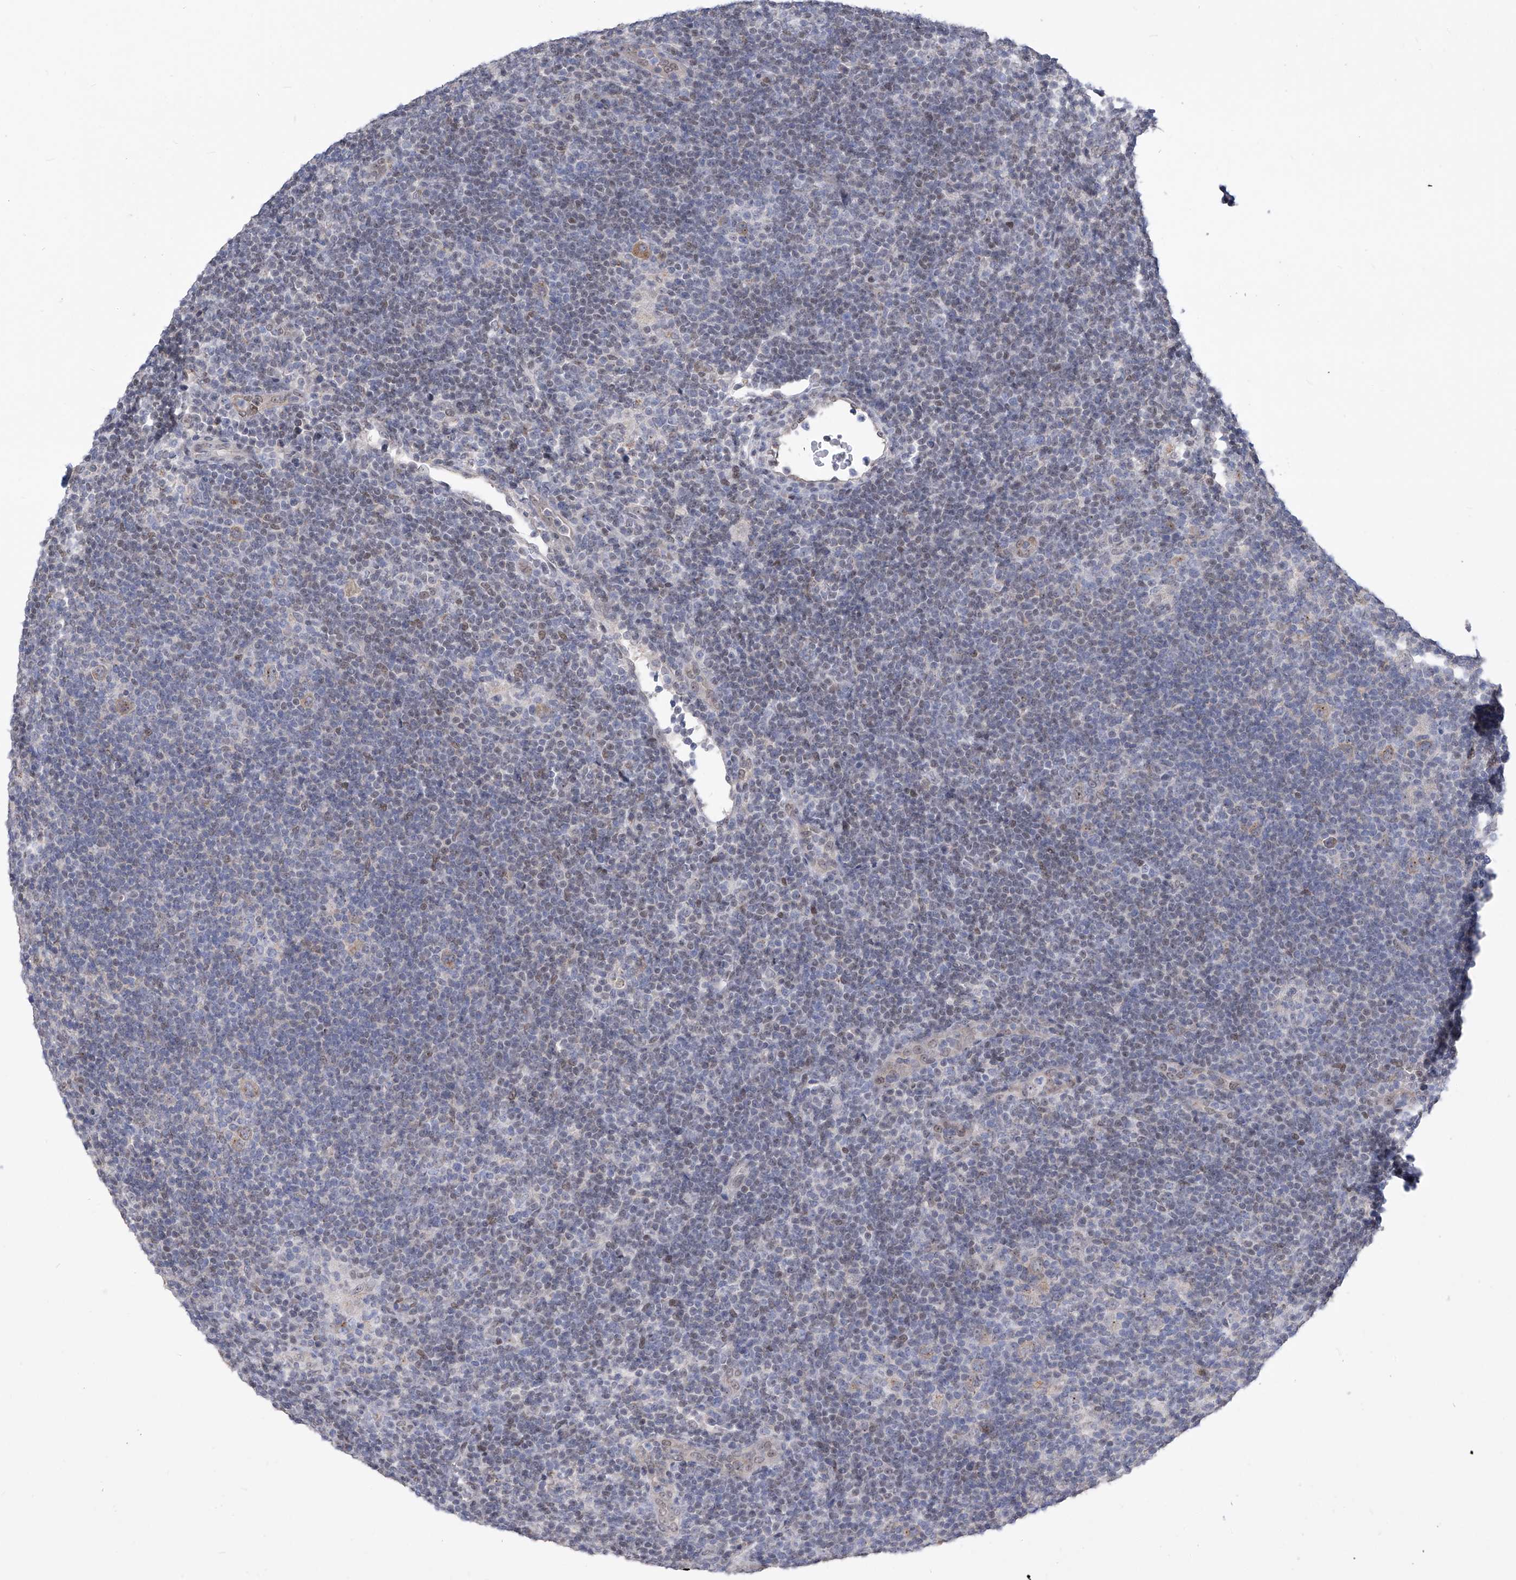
{"staining": {"intensity": "weak", "quantity": "25%-75%", "location": "cytoplasmic/membranous"}, "tissue": "lymphoma", "cell_type": "Tumor cells", "image_type": "cancer", "snomed": [{"axis": "morphology", "description": "Hodgkin's disease, NOS"}, {"axis": "topography", "description": "Lymph node"}], "caption": "Protein staining of lymphoma tissue shows weak cytoplasmic/membranous positivity in about 25%-75% of tumor cells.", "gene": "CETN2", "patient": {"sex": "female", "age": 57}}